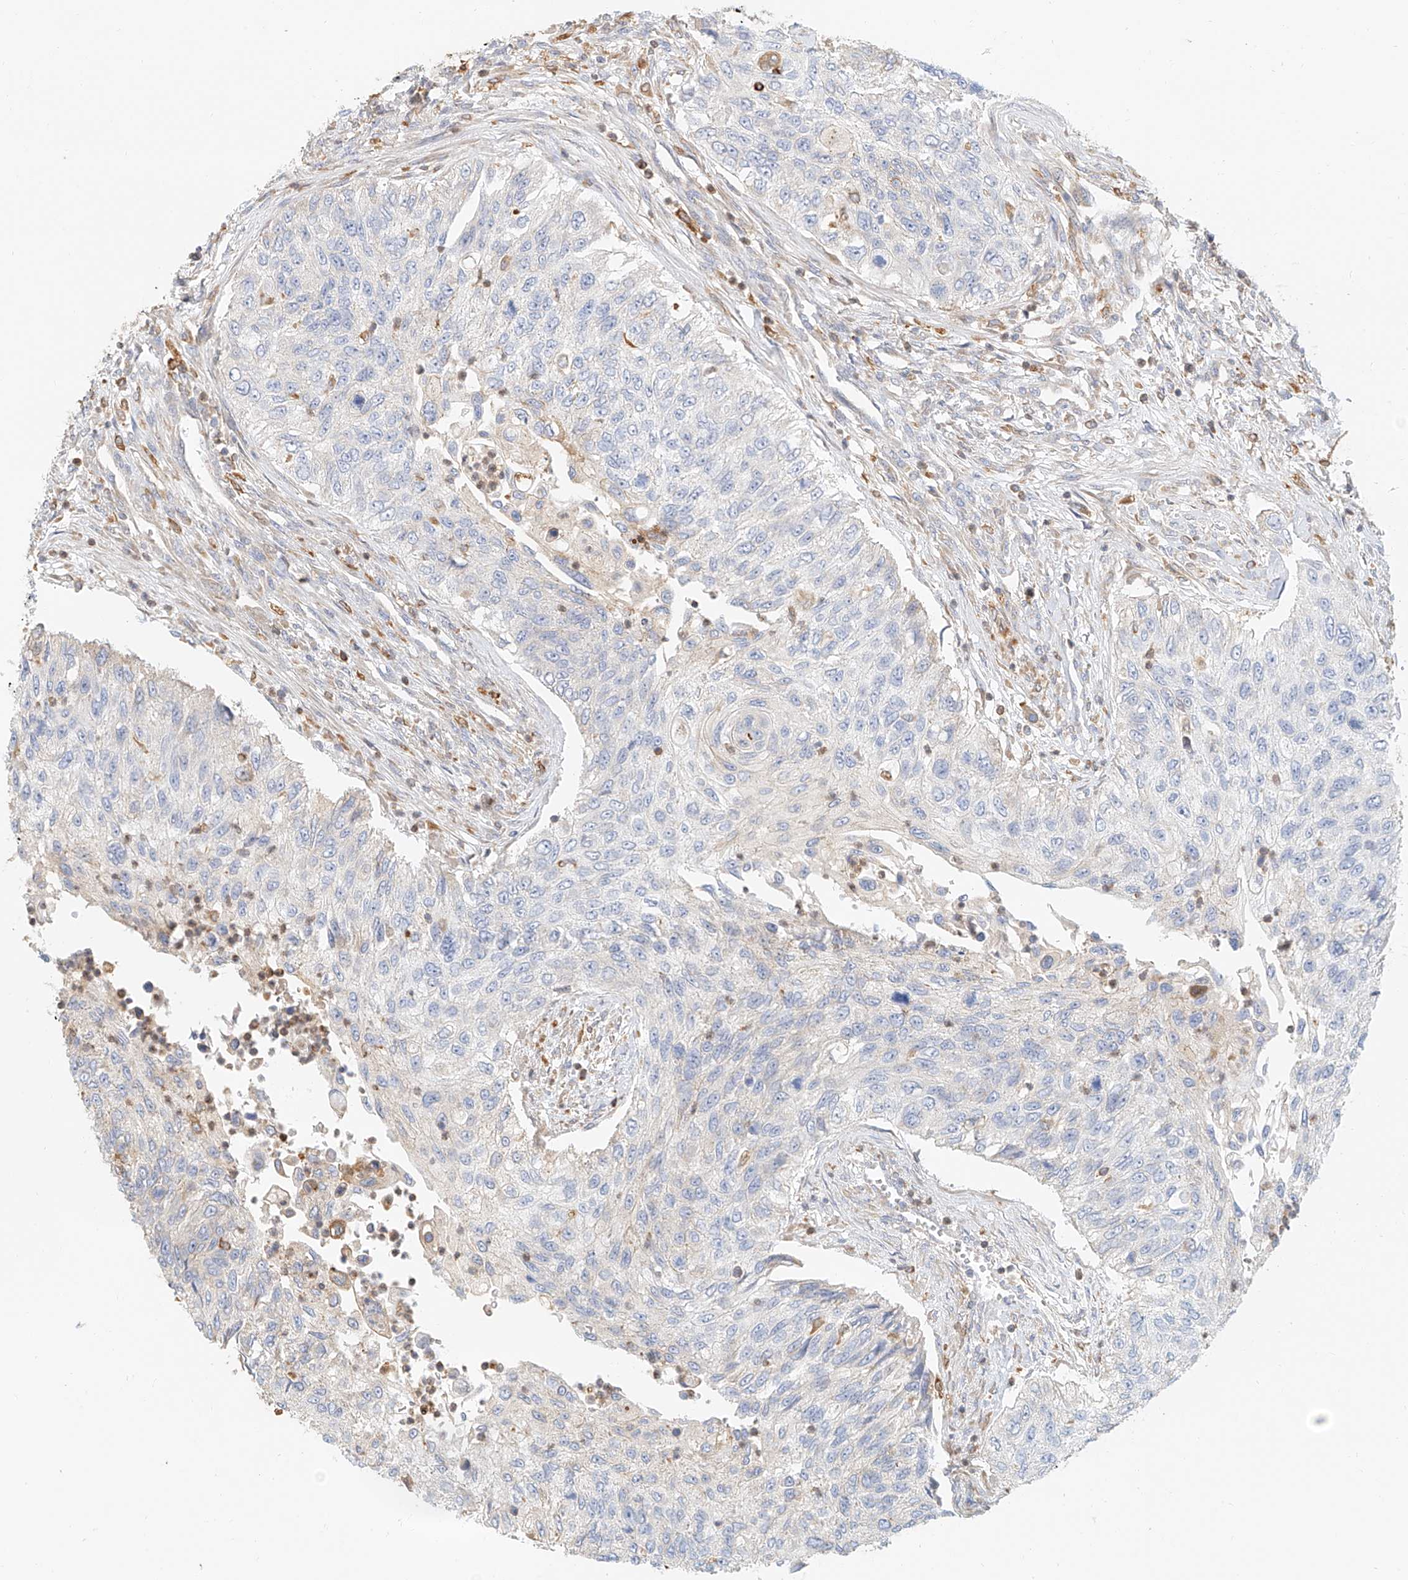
{"staining": {"intensity": "negative", "quantity": "none", "location": "none"}, "tissue": "urothelial cancer", "cell_type": "Tumor cells", "image_type": "cancer", "snomed": [{"axis": "morphology", "description": "Urothelial carcinoma, High grade"}, {"axis": "topography", "description": "Urinary bladder"}], "caption": "Photomicrograph shows no protein positivity in tumor cells of urothelial cancer tissue.", "gene": "DHRS7", "patient": {"sex": "female", "age": 60}}